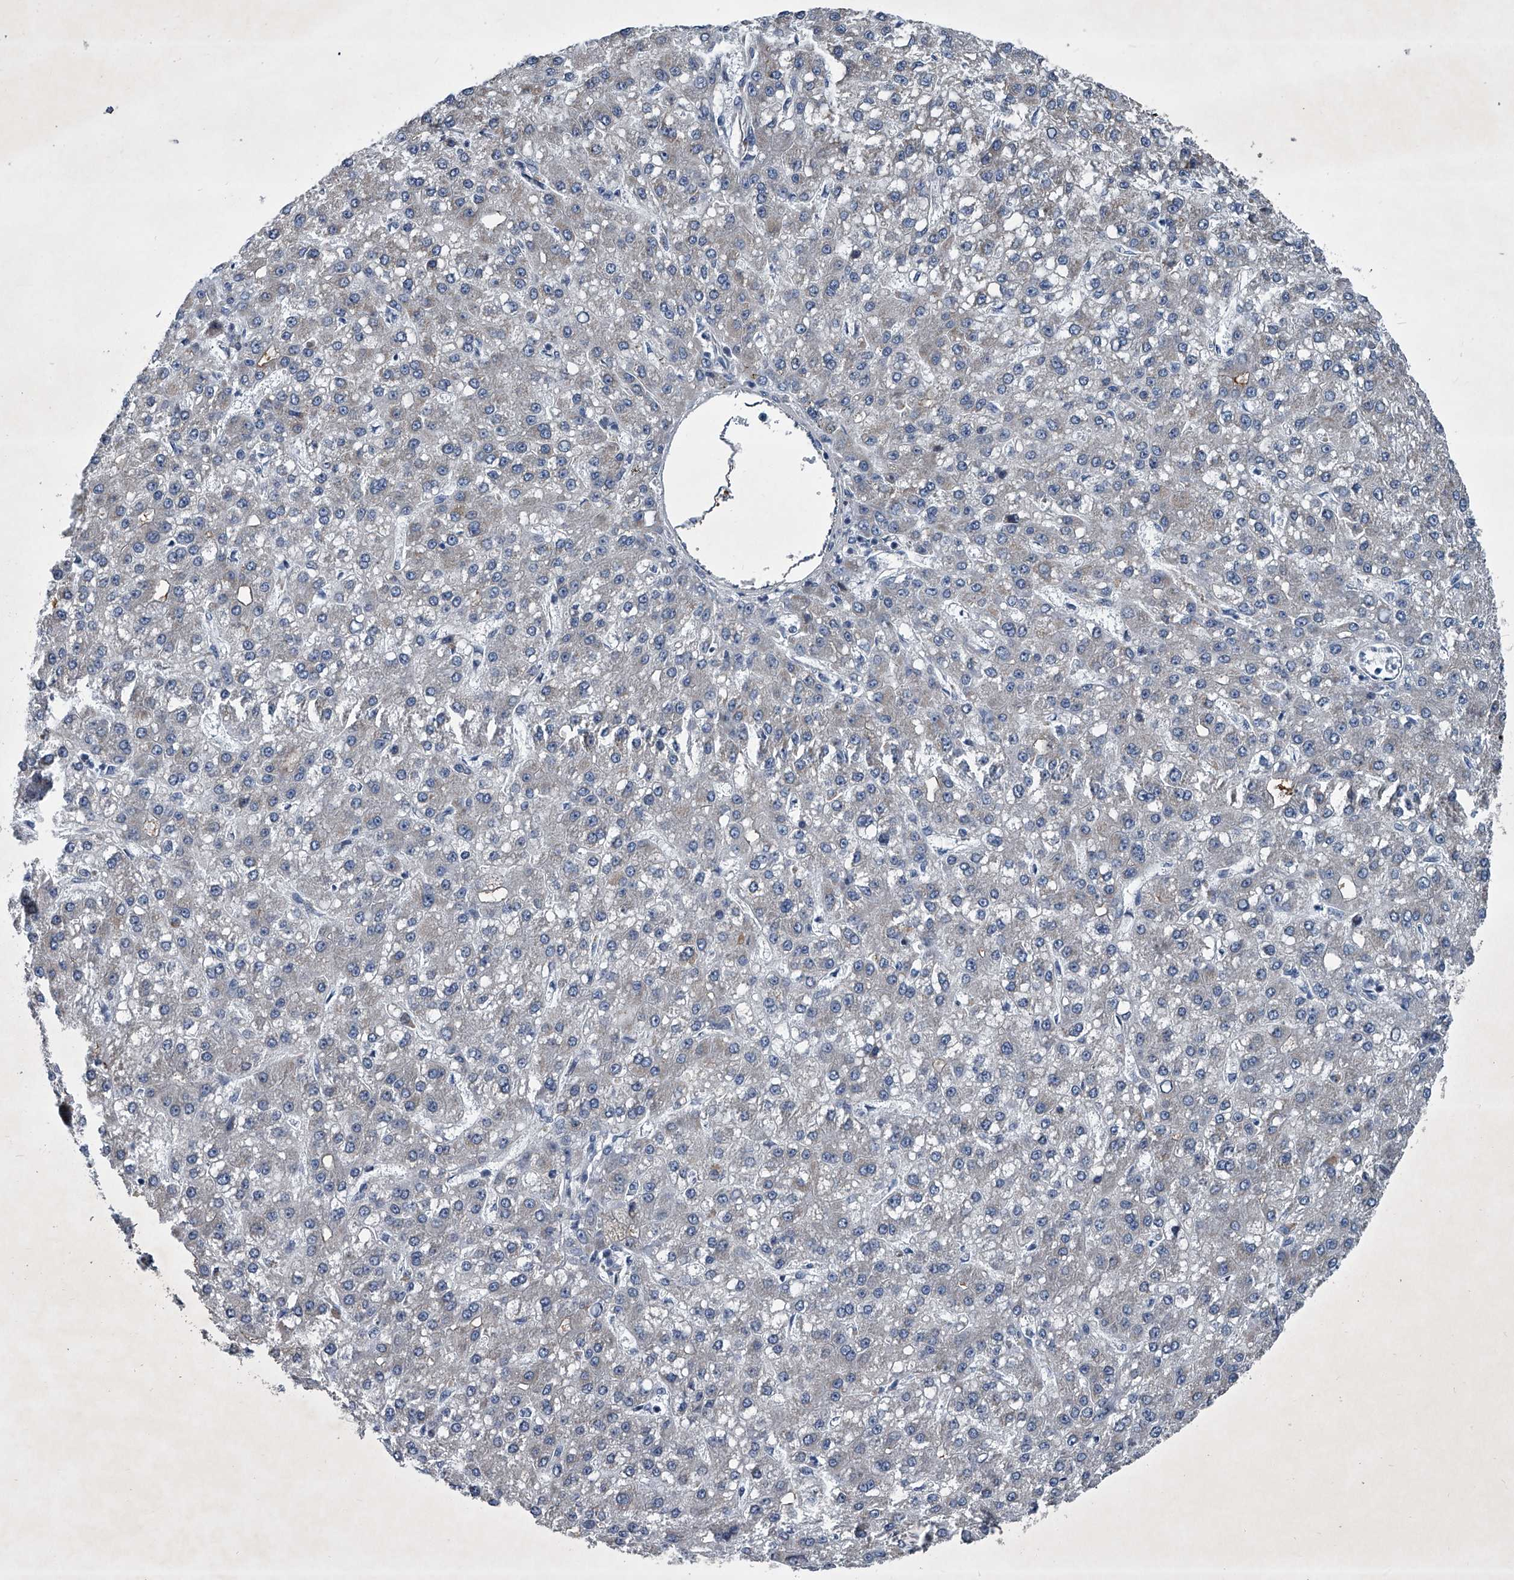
{"staining": {"intensity": "negative", "quantity": "none", "location": "none"}, "tissue": "liver cancer", "cell_type": "Tumor cells", "image_type": "cancer", "snomed": [{"axis": "morphology", "description": "Carcinoma, Hepatocellular, NOS"}, {"axis": "topography", "description": "Liver"}], "caption": "High power microscopy micrograph of an immunohistochemistry (IHC) histopathology image of liver cancer, revealing no significant expression in tumor cells.", "gene": "ABCG1", "patient": {"sex": "male", "age": 67}}